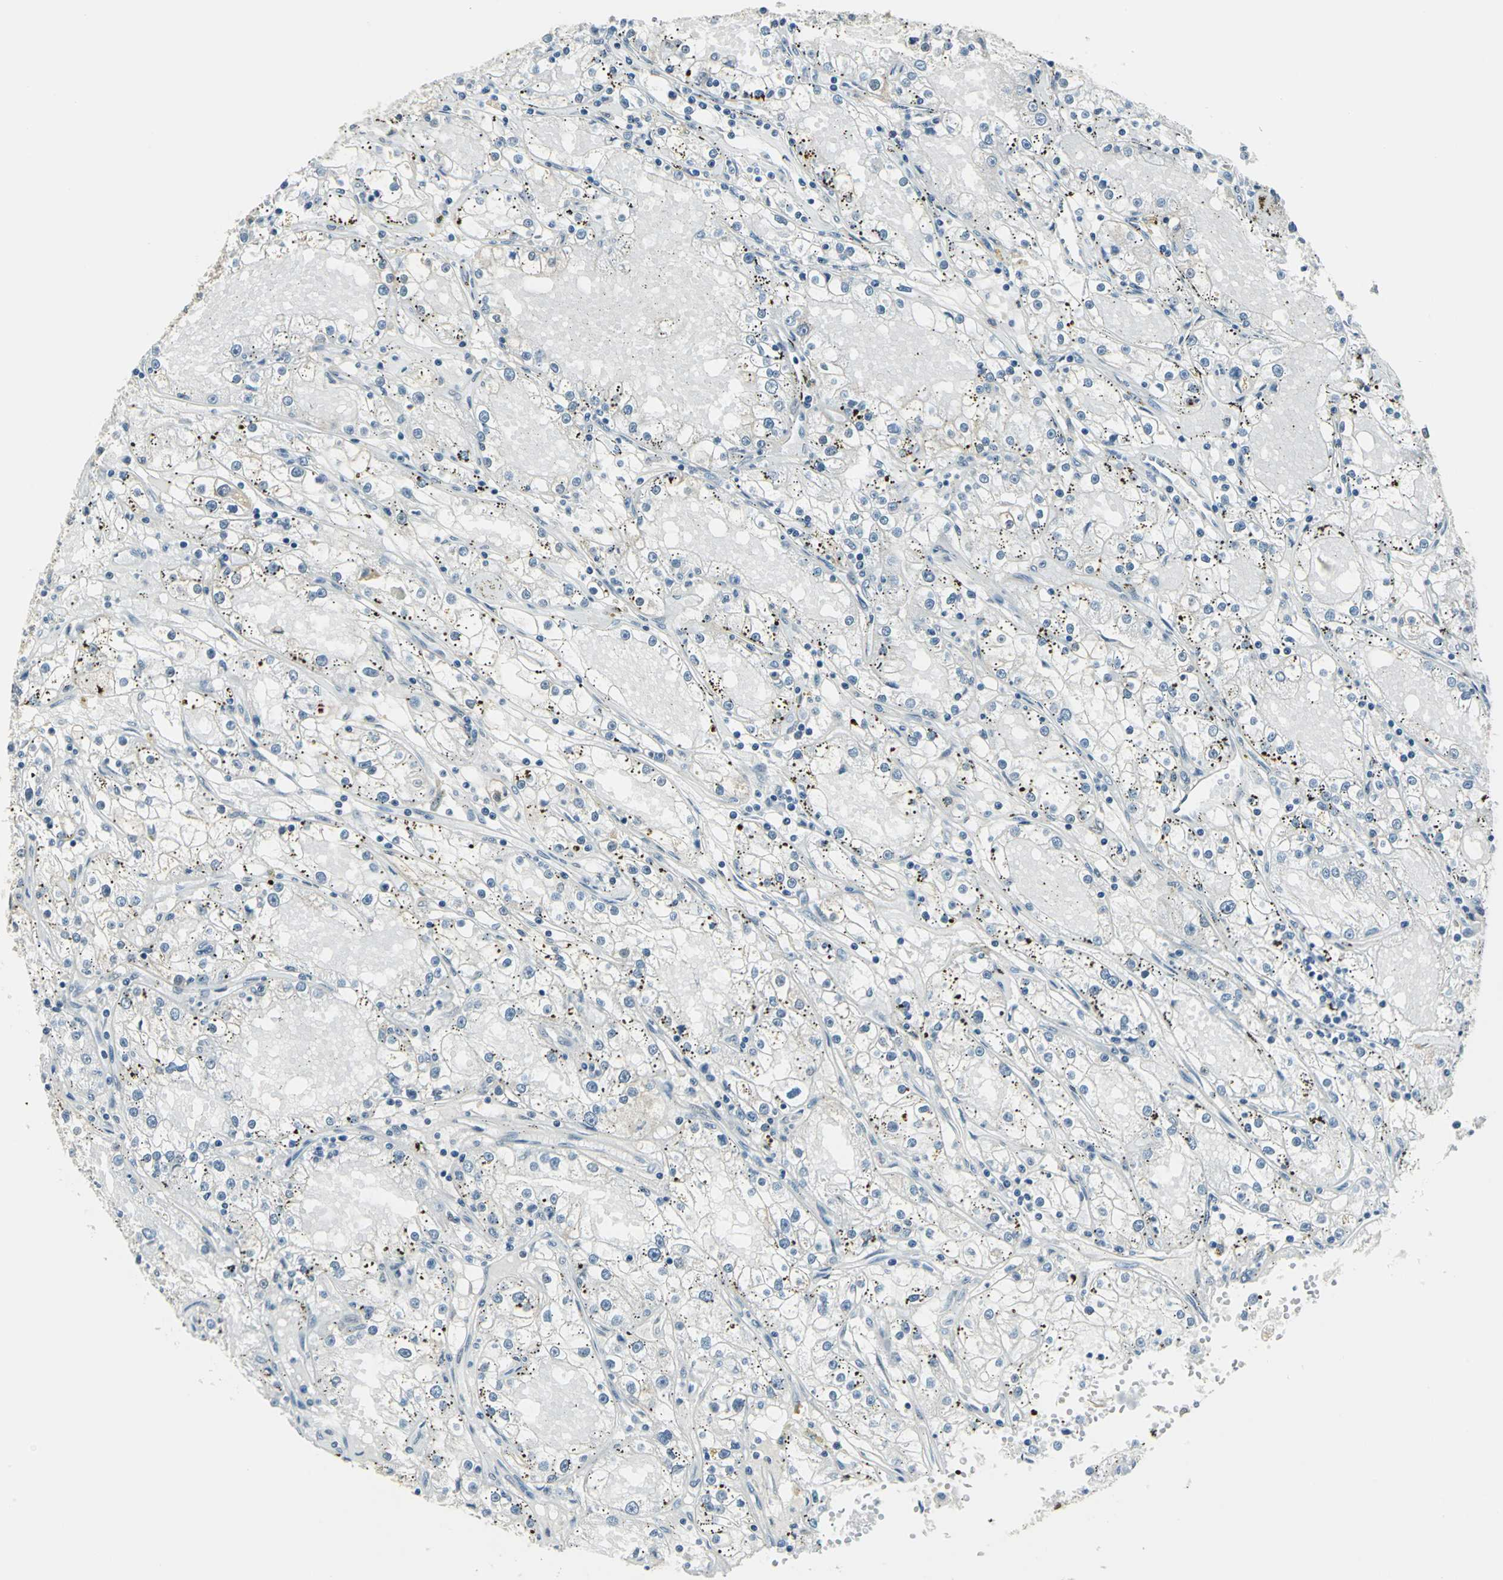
{"staining": {"intensity": "negative", "quantity": "none", "location": "none"}, "tissue": "renal cancer", "cell_type": "Tumor cells", "image_type": "cancer", "snomed": [{"axis": "morphology", "description": "Adenocarcinoma, NOS"}, {"axis": "topography", "description": "Kidney"}], "caption": "This micrograph is of renal cancer stained with immunohistochemistry to label a protein in brown with the nuclei are counter-stained blue. There is no expression in tumor cells.", "gene": "ADNP", "patient": {"sex": "male", "age": 56}}